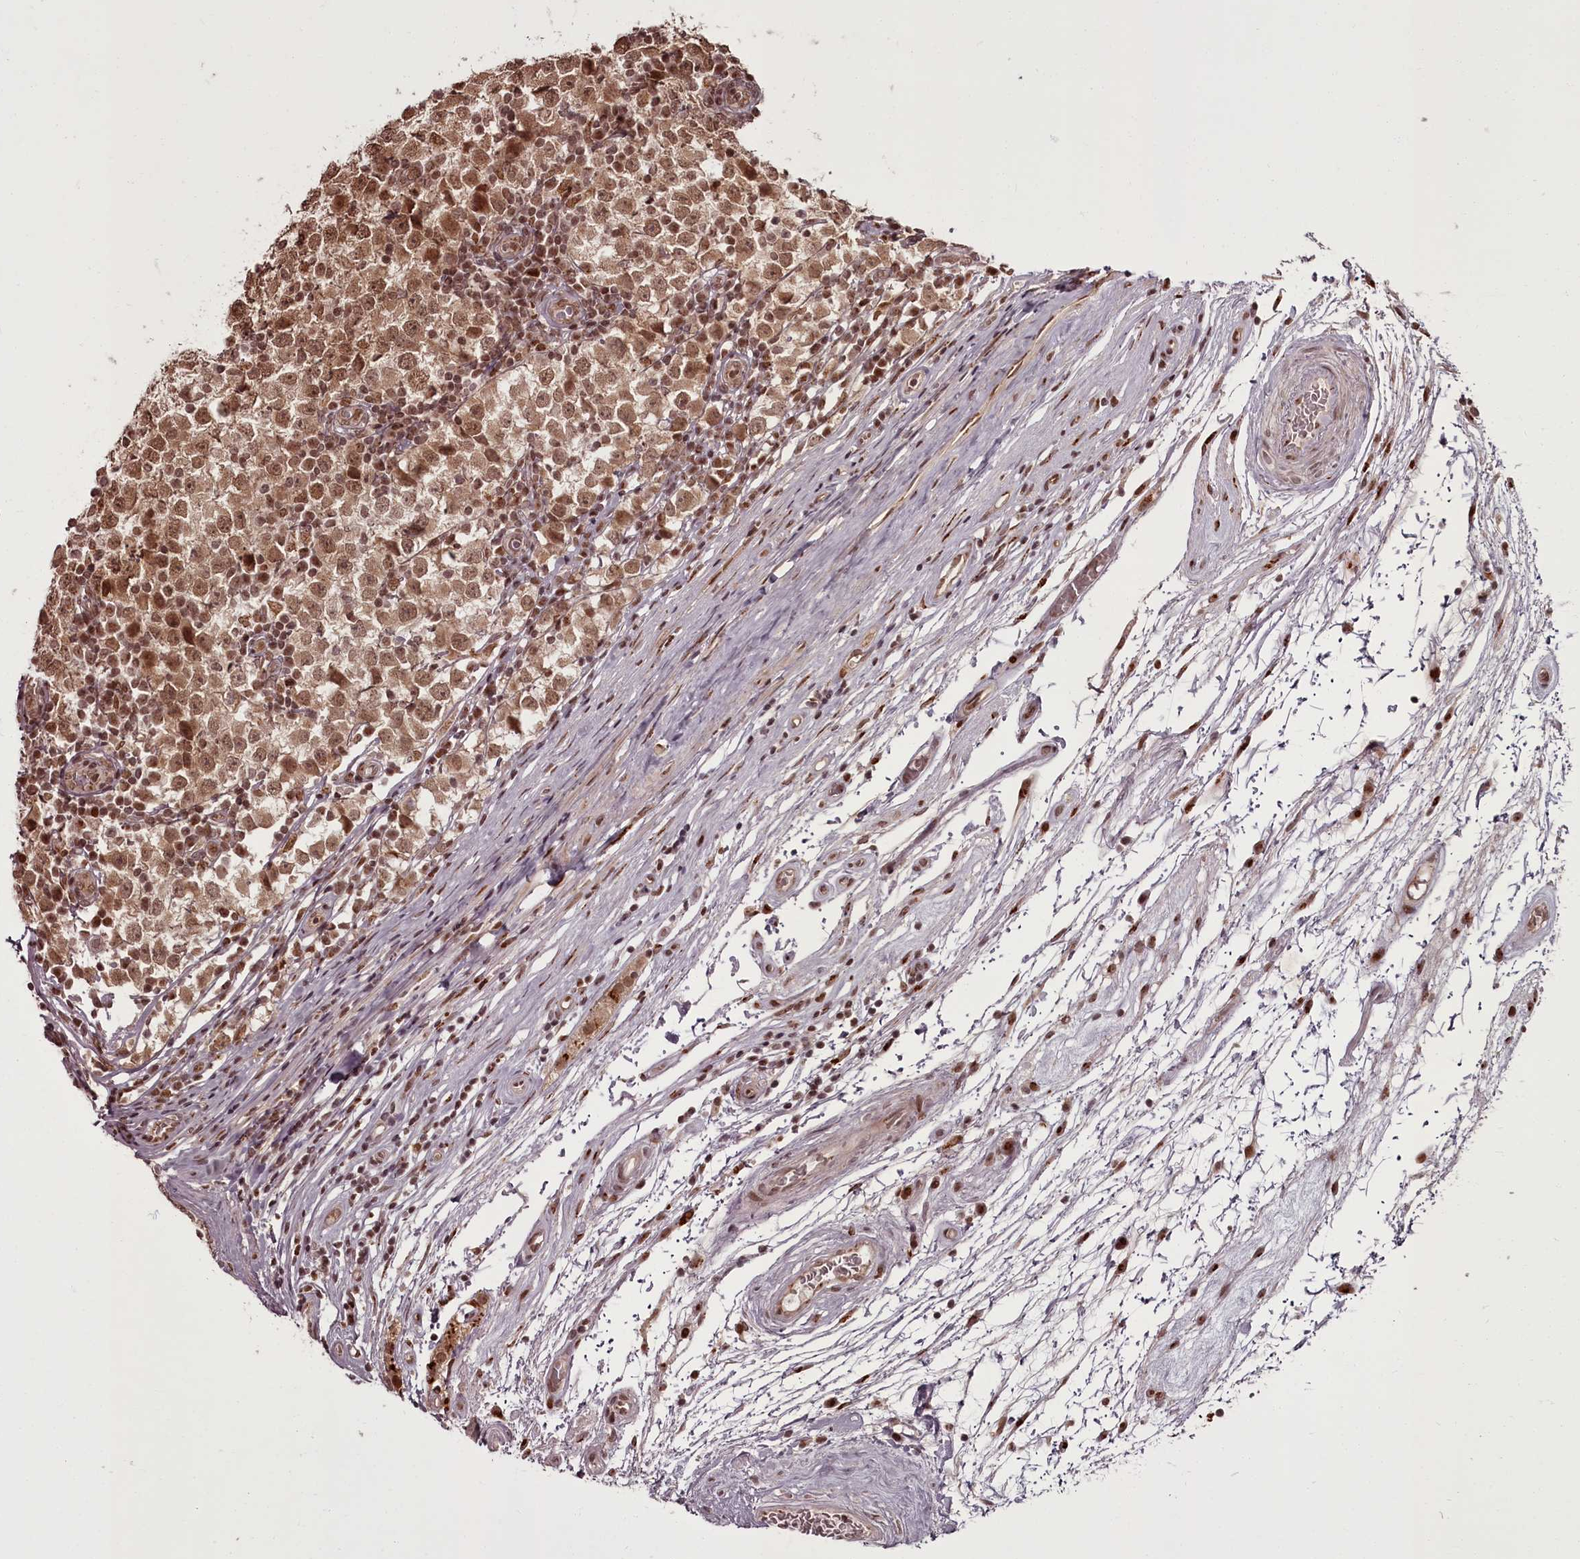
{"staining": {"intensity": "moderate", "quantity": ">75%", "location": "nuclear"}, "tissue": "testis cancer", "cell_type": "Tumor cells", "image_type": "cancer", "snomed": [{"axis": "morphology", "description": "Seminoma, NOS"}, {"axis": "topography", "description": "Testis"}], "caption": "There is medium levels of moderate nuclear expression in tumor cells of testis seminoma, as demonstrated by immunohistochemical staining (brown color).", "gene": "CEP83", "patient": {"sex": "male", "age": 65}}